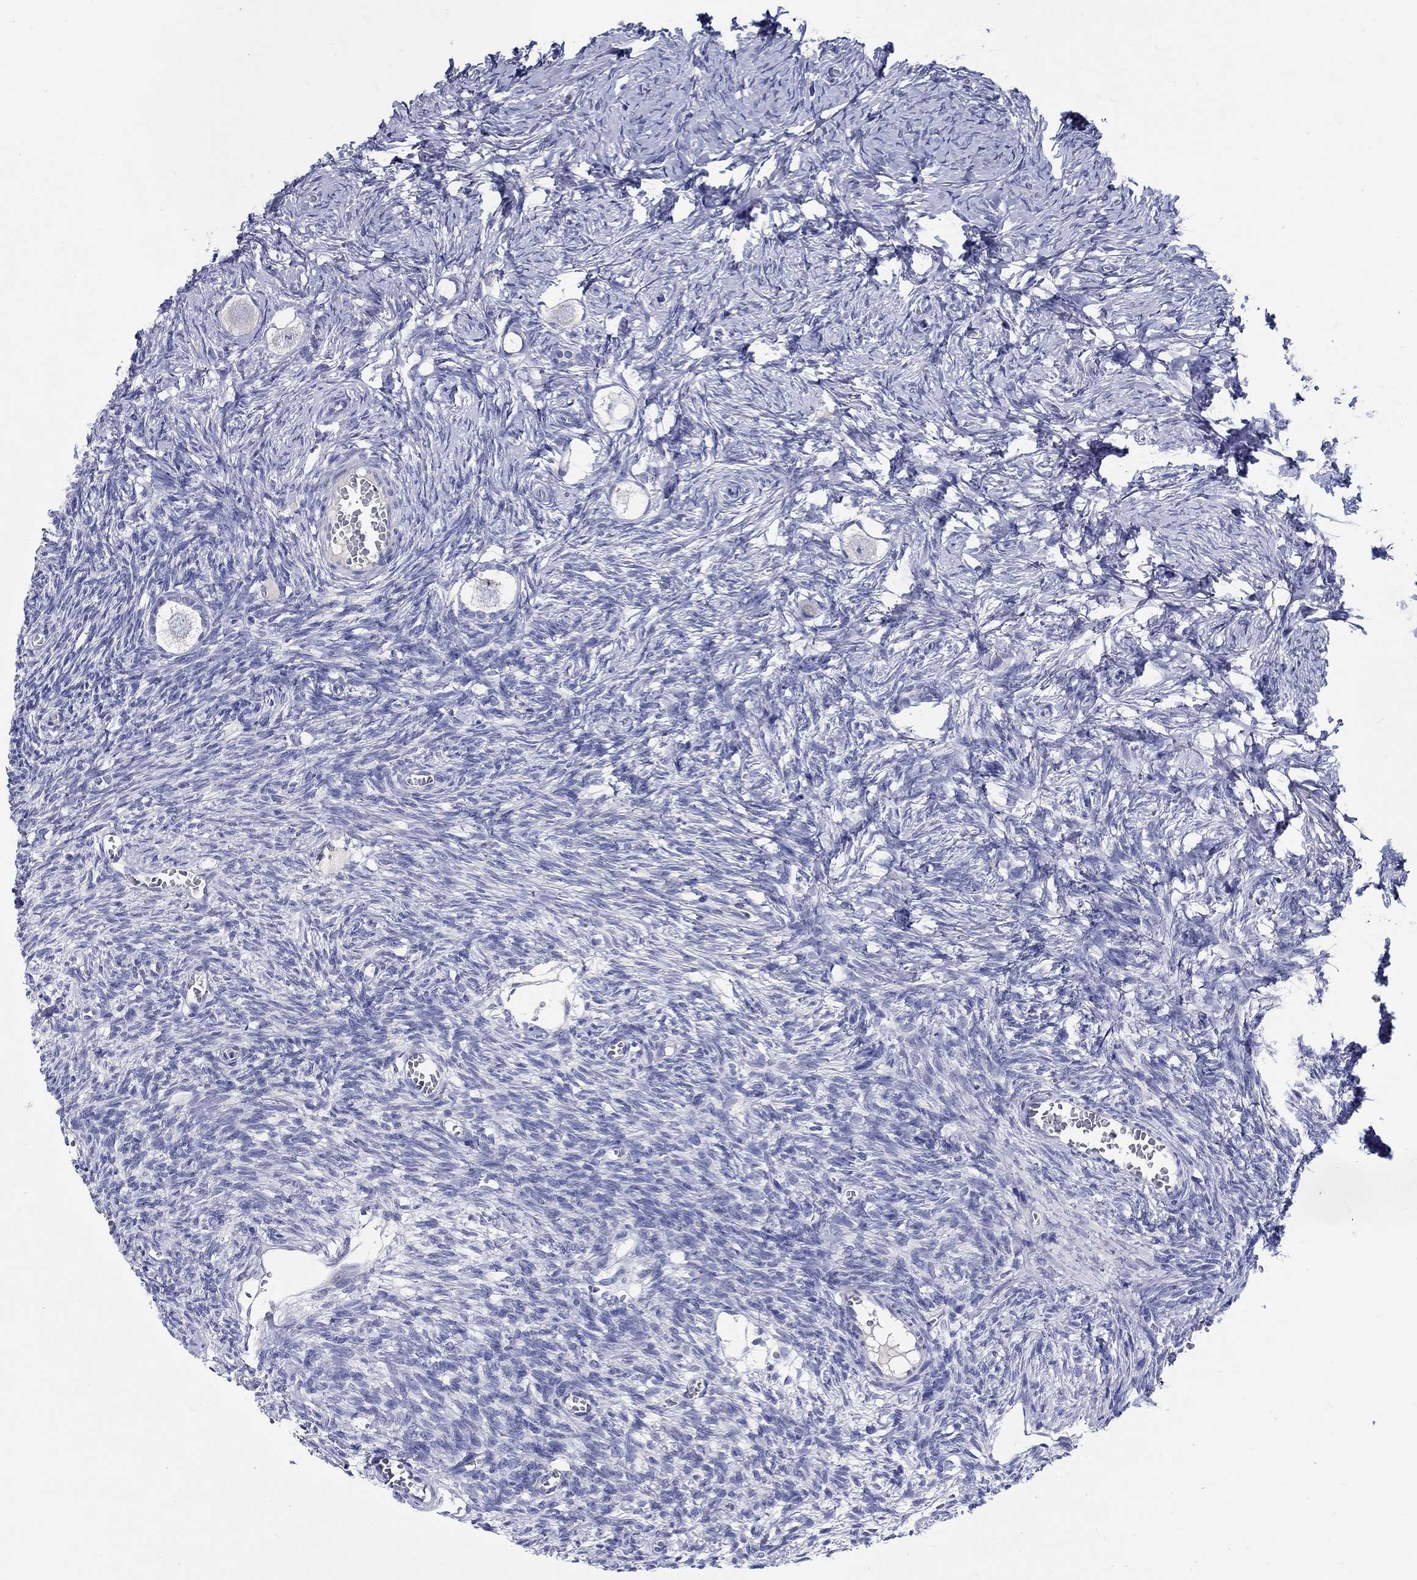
{"staining": {"intensity": "negative", "quantity": "none", "location": "none"}, "tissue": "ovary", "cell_type": "Follicle cells", "image_type": "normal", "snomed": [{"axis": "morphology", "description": "Normal tissue, NOS"}, {"axis": "topography", "description": "Ovary"}], "caption": "DAB (3,3'-diaminobenzidine) immunohistochemical staining of normal human ovary exhibits no significant staining in follicle cells.", "gene": "SLC30A3", "patient": {"sex": "female", "age": 27}}